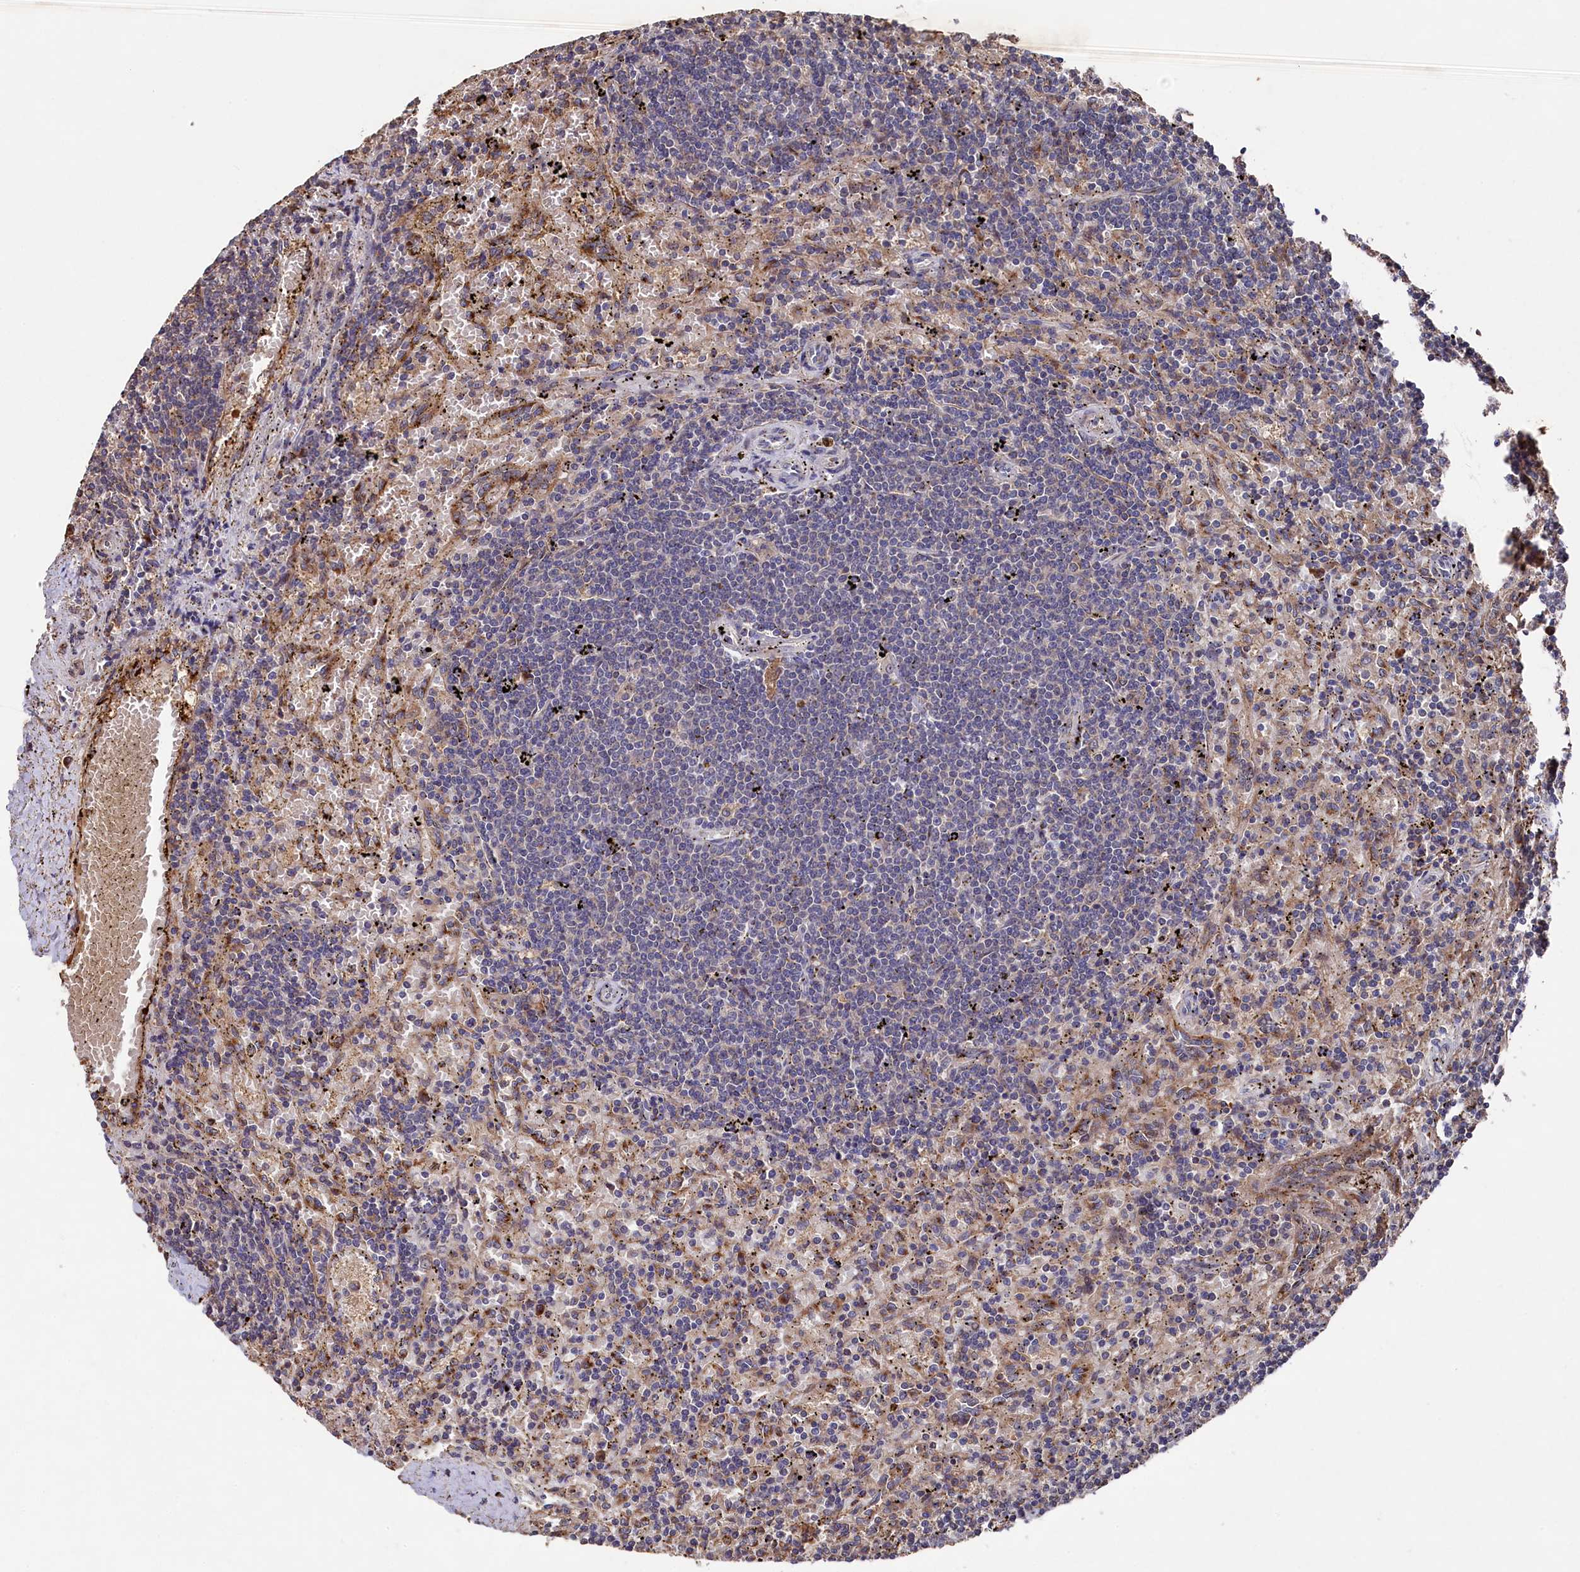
{"staining": {"intensity": "negative", "quantity": "none", "location": "none"}, "tissue": "lymphoma", "cell_type": "Tumor cells", "image_type": "cancer", "snomed": [{"axis": "morphology", "description": "Malignant lymphoma, non-Hodgkin's type, Low grade"}, {"axis": "topography", "description": "Spleen"}], "caption": "The histopathology image displays no staining of tumor cells in malignant lymphoma, non-Hodgkin's type (low-grade). Nuclei are stained in blue.", "gene": "NAA60", "patient": {"sex": "male", "age": 76}}